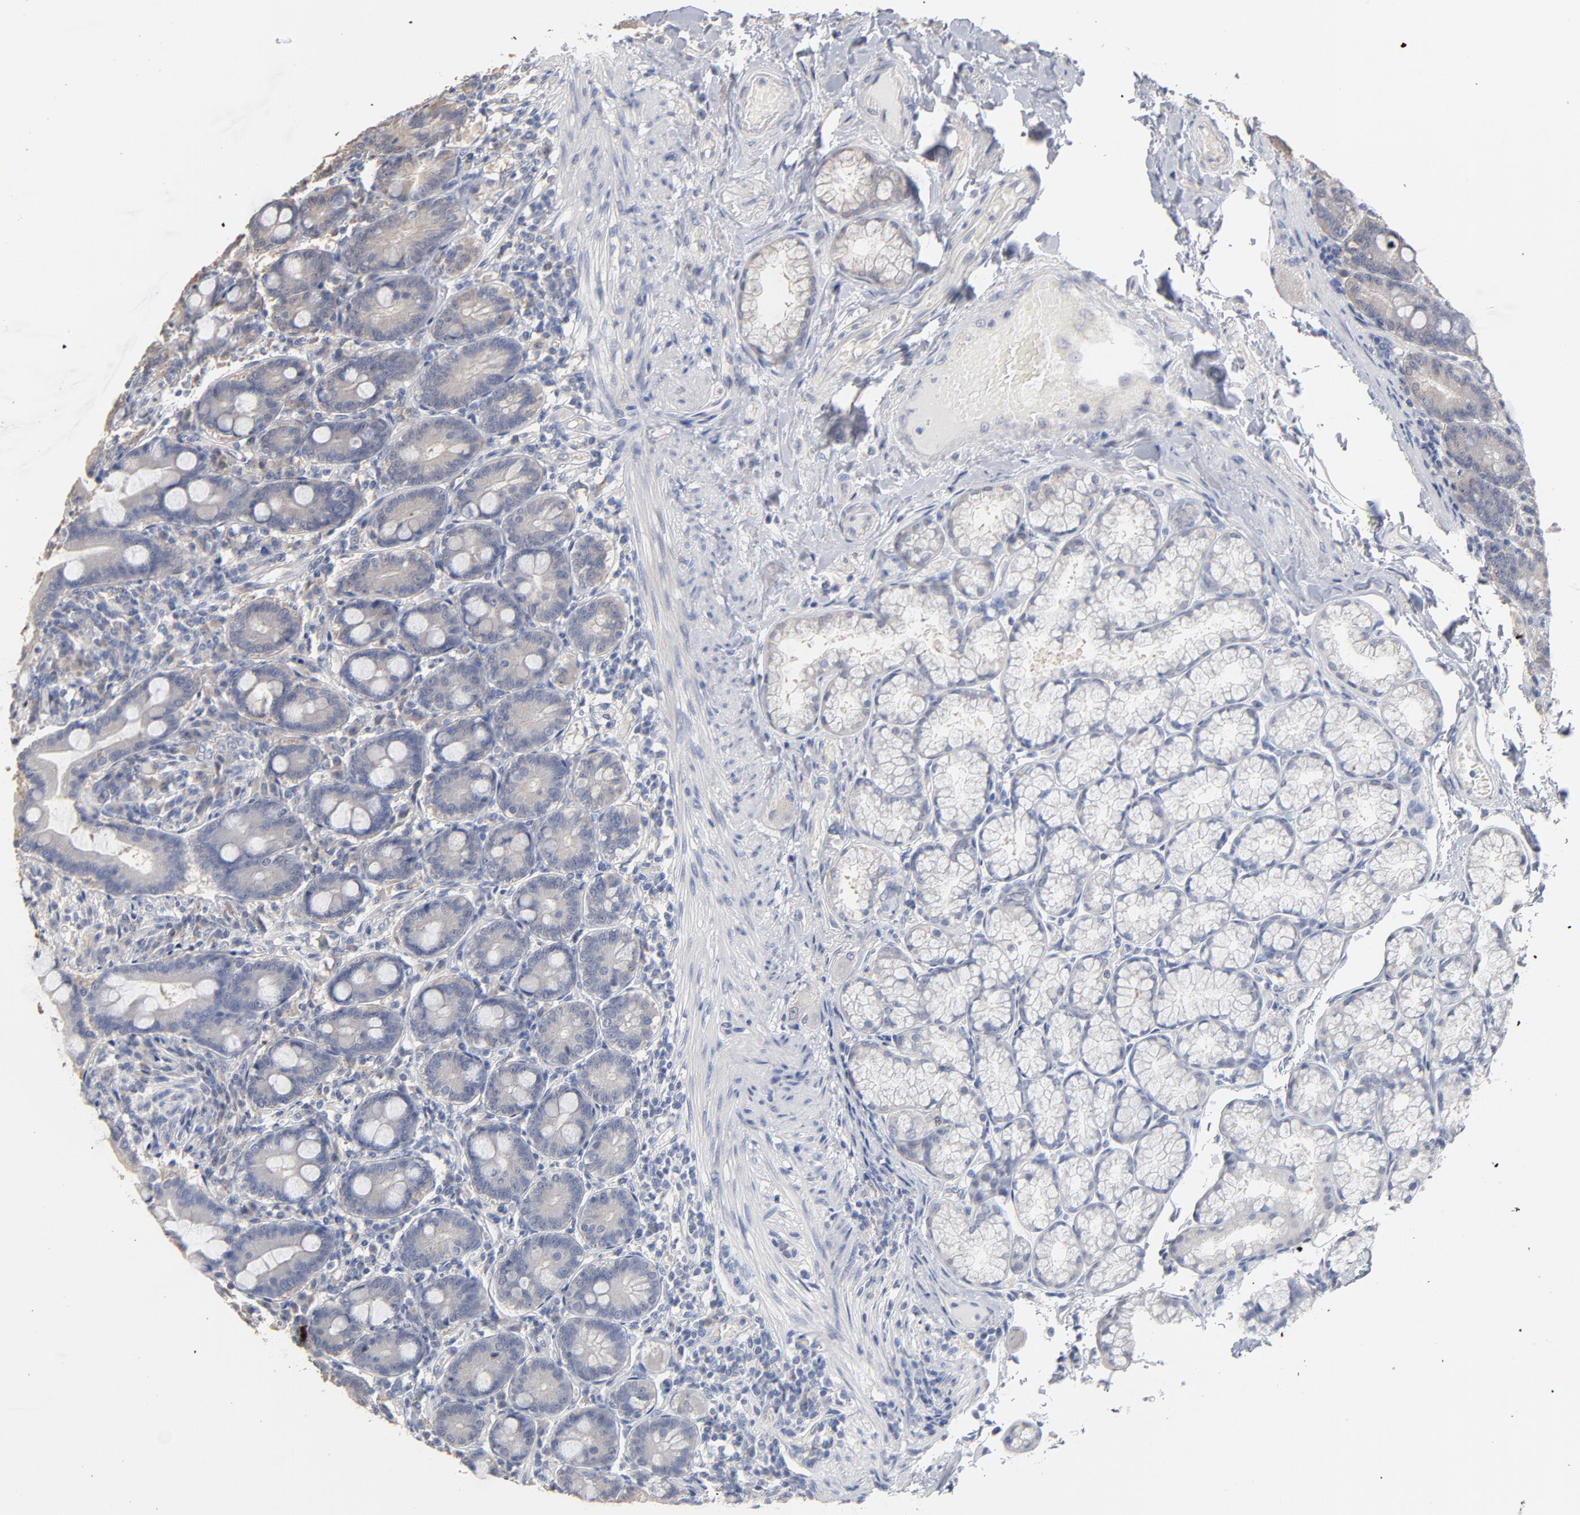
{"staining": {"intensity": "weak", "quantity": ">75%", "location": "cytoplasmic/membranous"}, "tissue": "duodenum", "cell_type": "Glandular cells", "image_type": "normal", "snomed": [{"axis": "morphology", "description": "Normal tissue, NOS"}, {"axis": "topography", "description": "Duodenum"}], "caption": "IHC (DAB (3,3'-diaminobenzidine)) staining of normal human duodenum exhibits weak cytoplasmic/membranous protein staining in approximately >75% of glandular cells.", "gene": "DNAL4", "patient": {"sex": "female", "age": 64}}